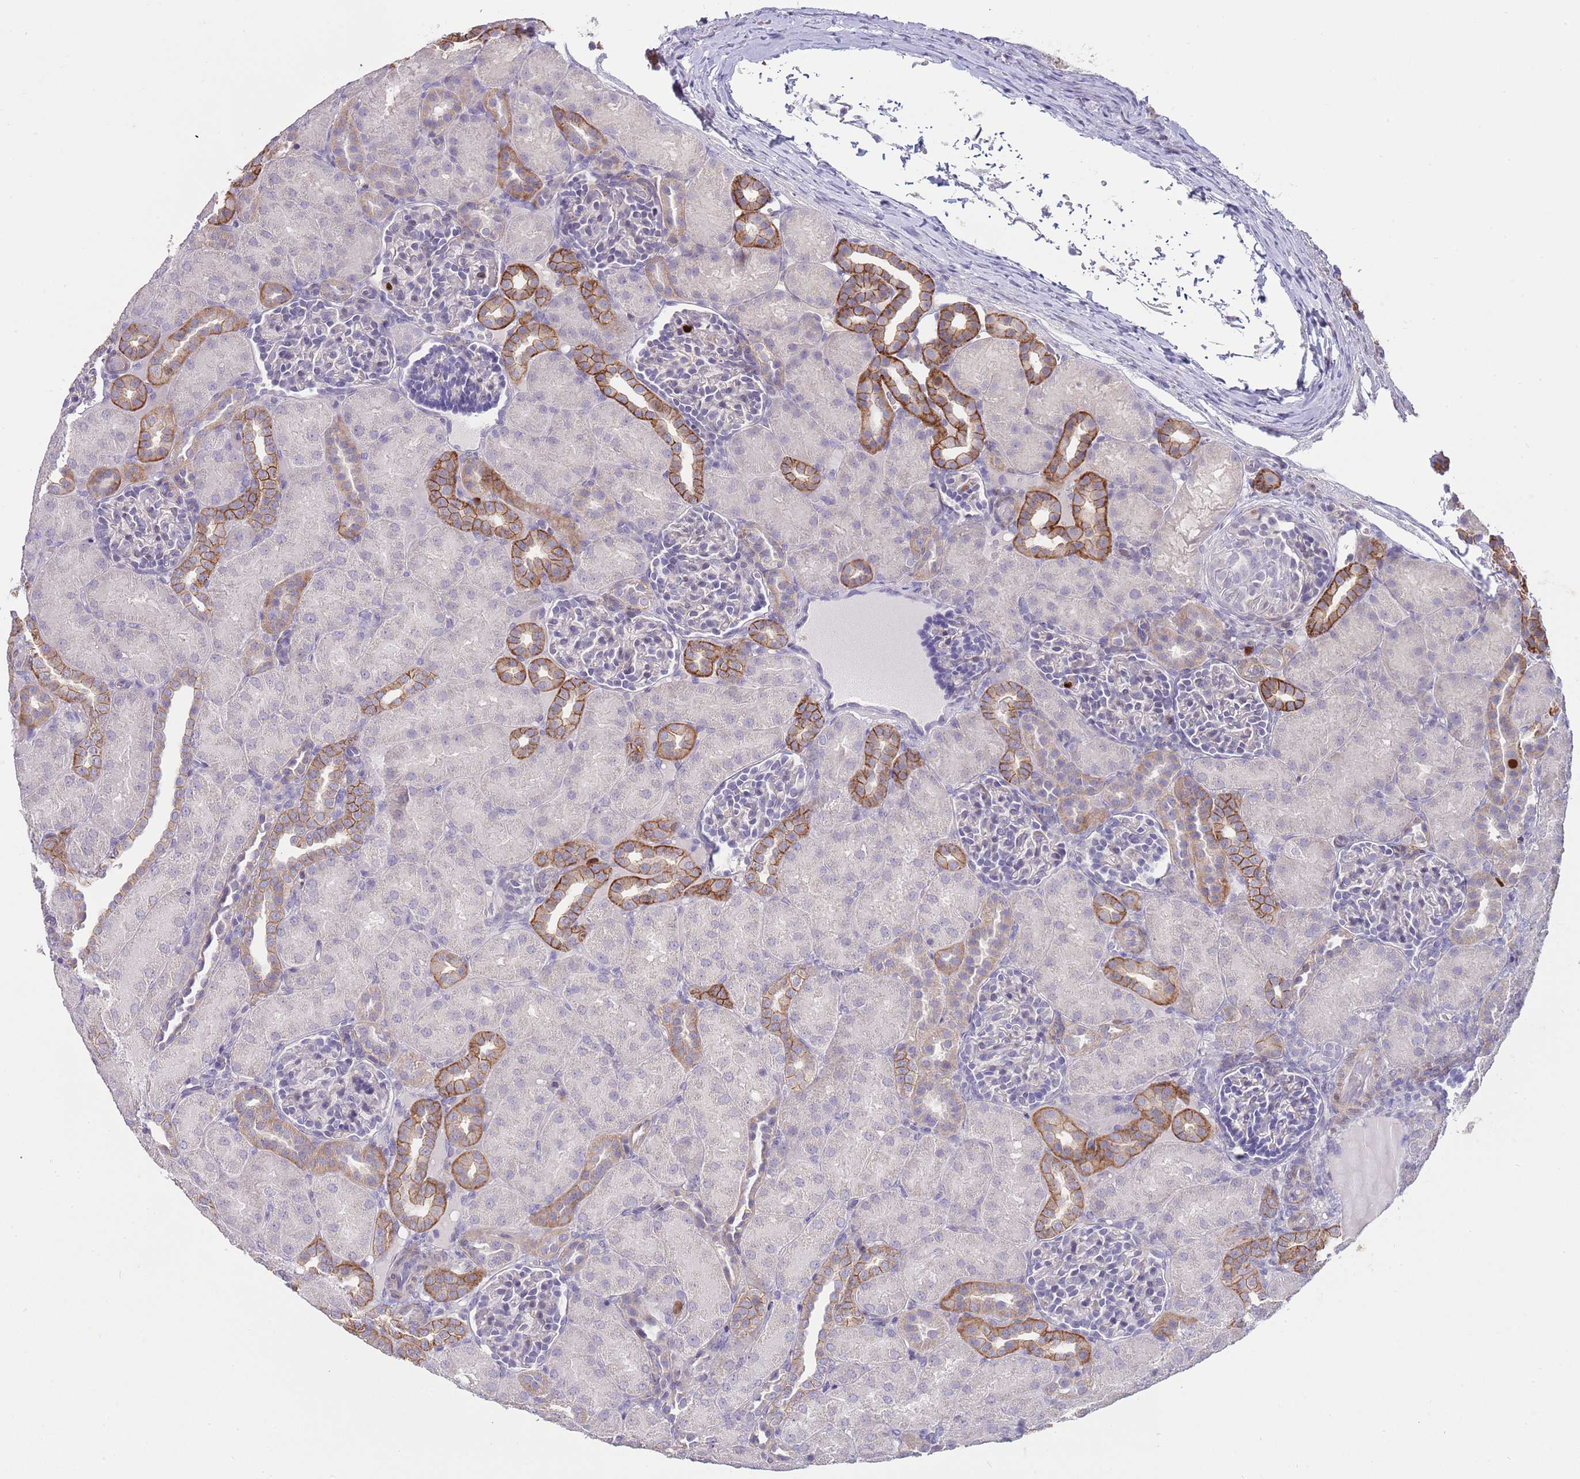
{"staining": {"intensity": "negative", "quantity": "none", "location": "none"}, "tissue": "kidney", "cell_type": "Cells in glomeruli", "image_type": "normal", "snomed": [{"axis": "morphology", "description": "Normal tissue, NOS"}, {"axis": "topography", "description": "Kidney"}], "caption": "Micrograph shows no significant protein expression in cells in glomeruli of benign kidney. (DAB immunohistochemistry (IHC) visualized using brightfield microscopy, high magnification).", "gene": "PIMREG", "patient": {"sex": "male", "age": 1}}